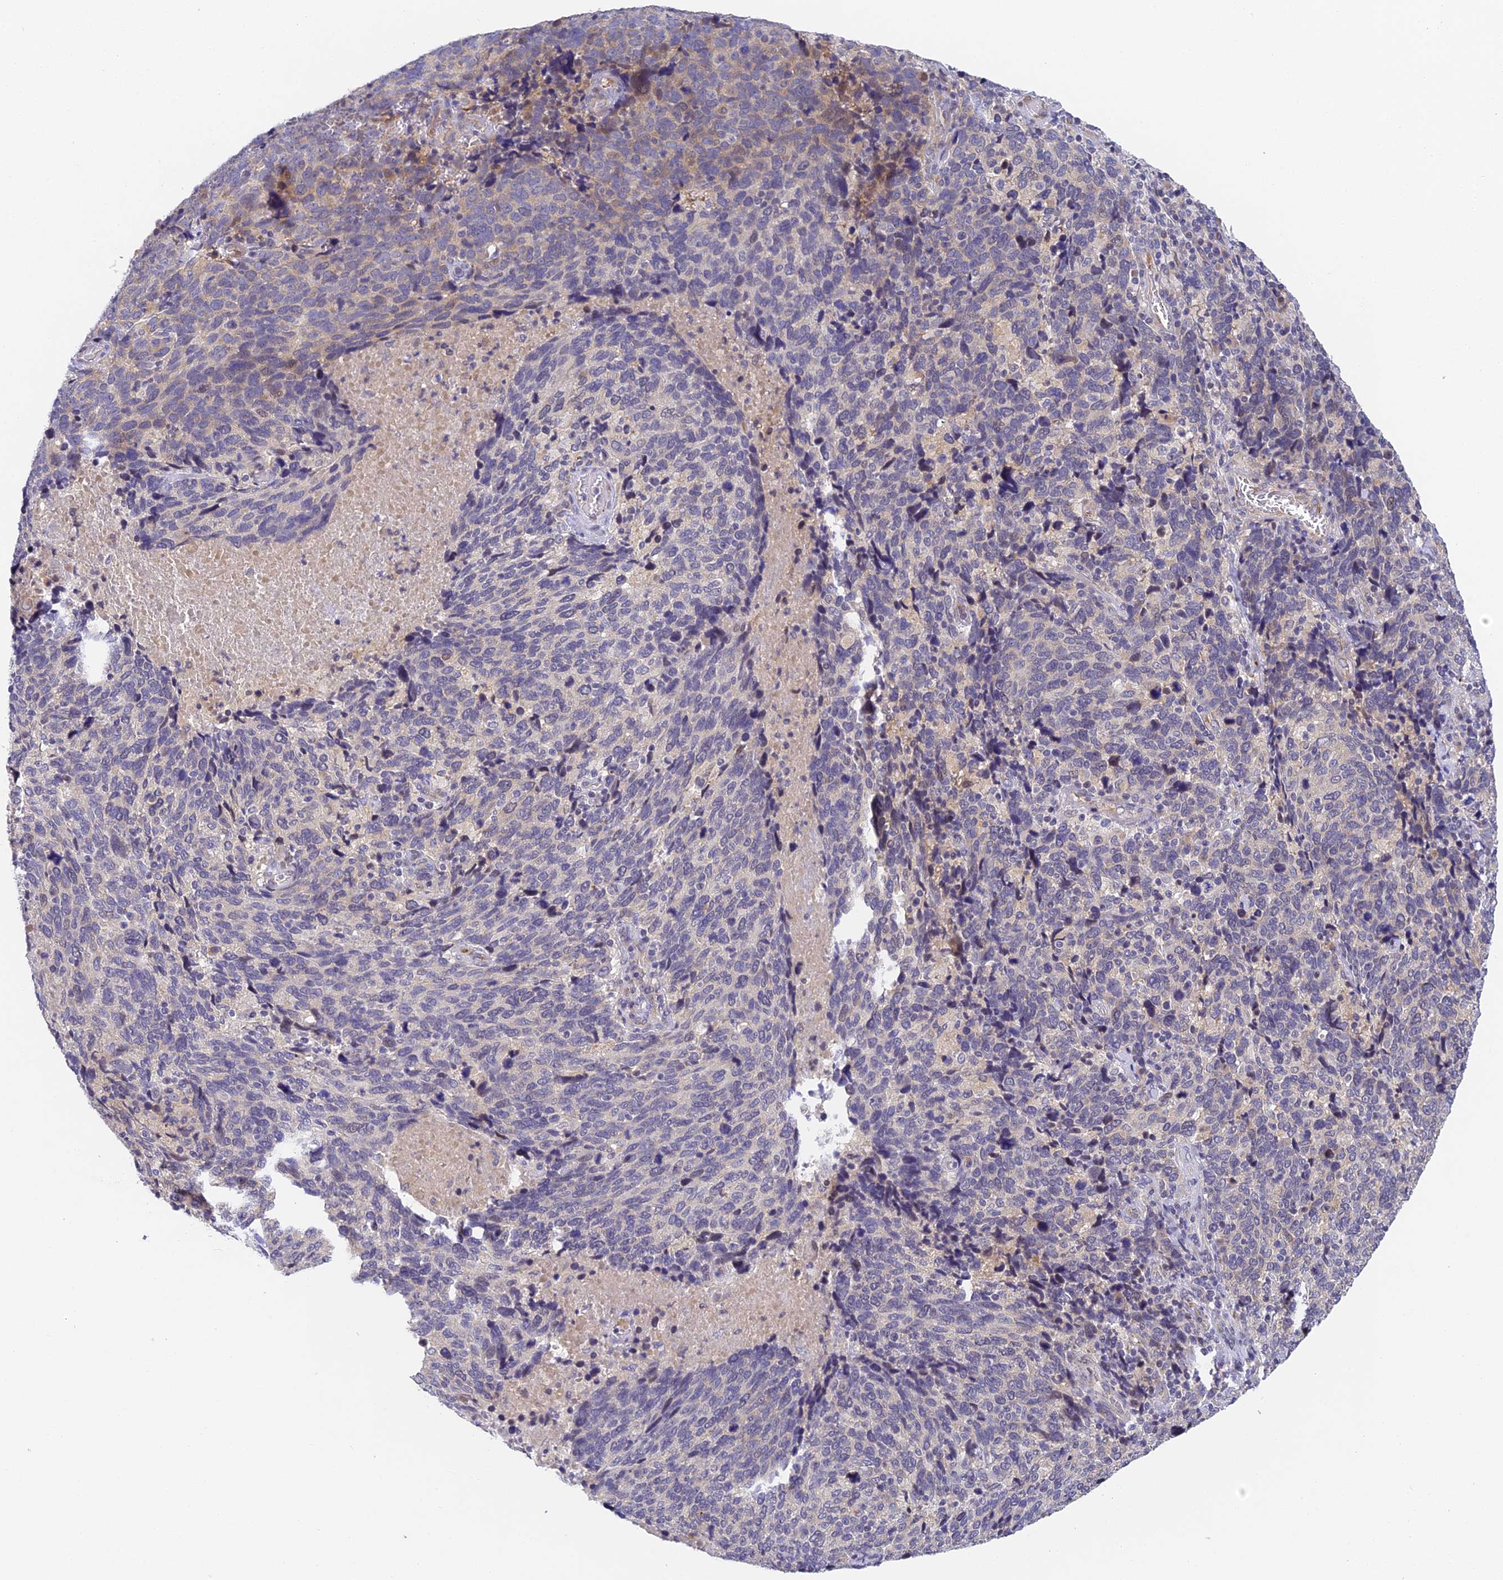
{"staining": {"intensity": "negative", "quantity": "none", "location": "none"}, "tissue": "cervical cancer", "cell_type": "Tumor cells", "image_type": "cancer", "snomed": [{"axis": "morphology", "description": "Squamous cell carcinoma, NOS"}, {"axis": "topography", "description": "Cervix"}], "caption": "Immunohistochemical staining of human squamous cell carcinoma (cervical) reveals no significant staining in tumor cells.", "gene": "DNAAF10", "patient": {"sex": "female", "age": 41}}